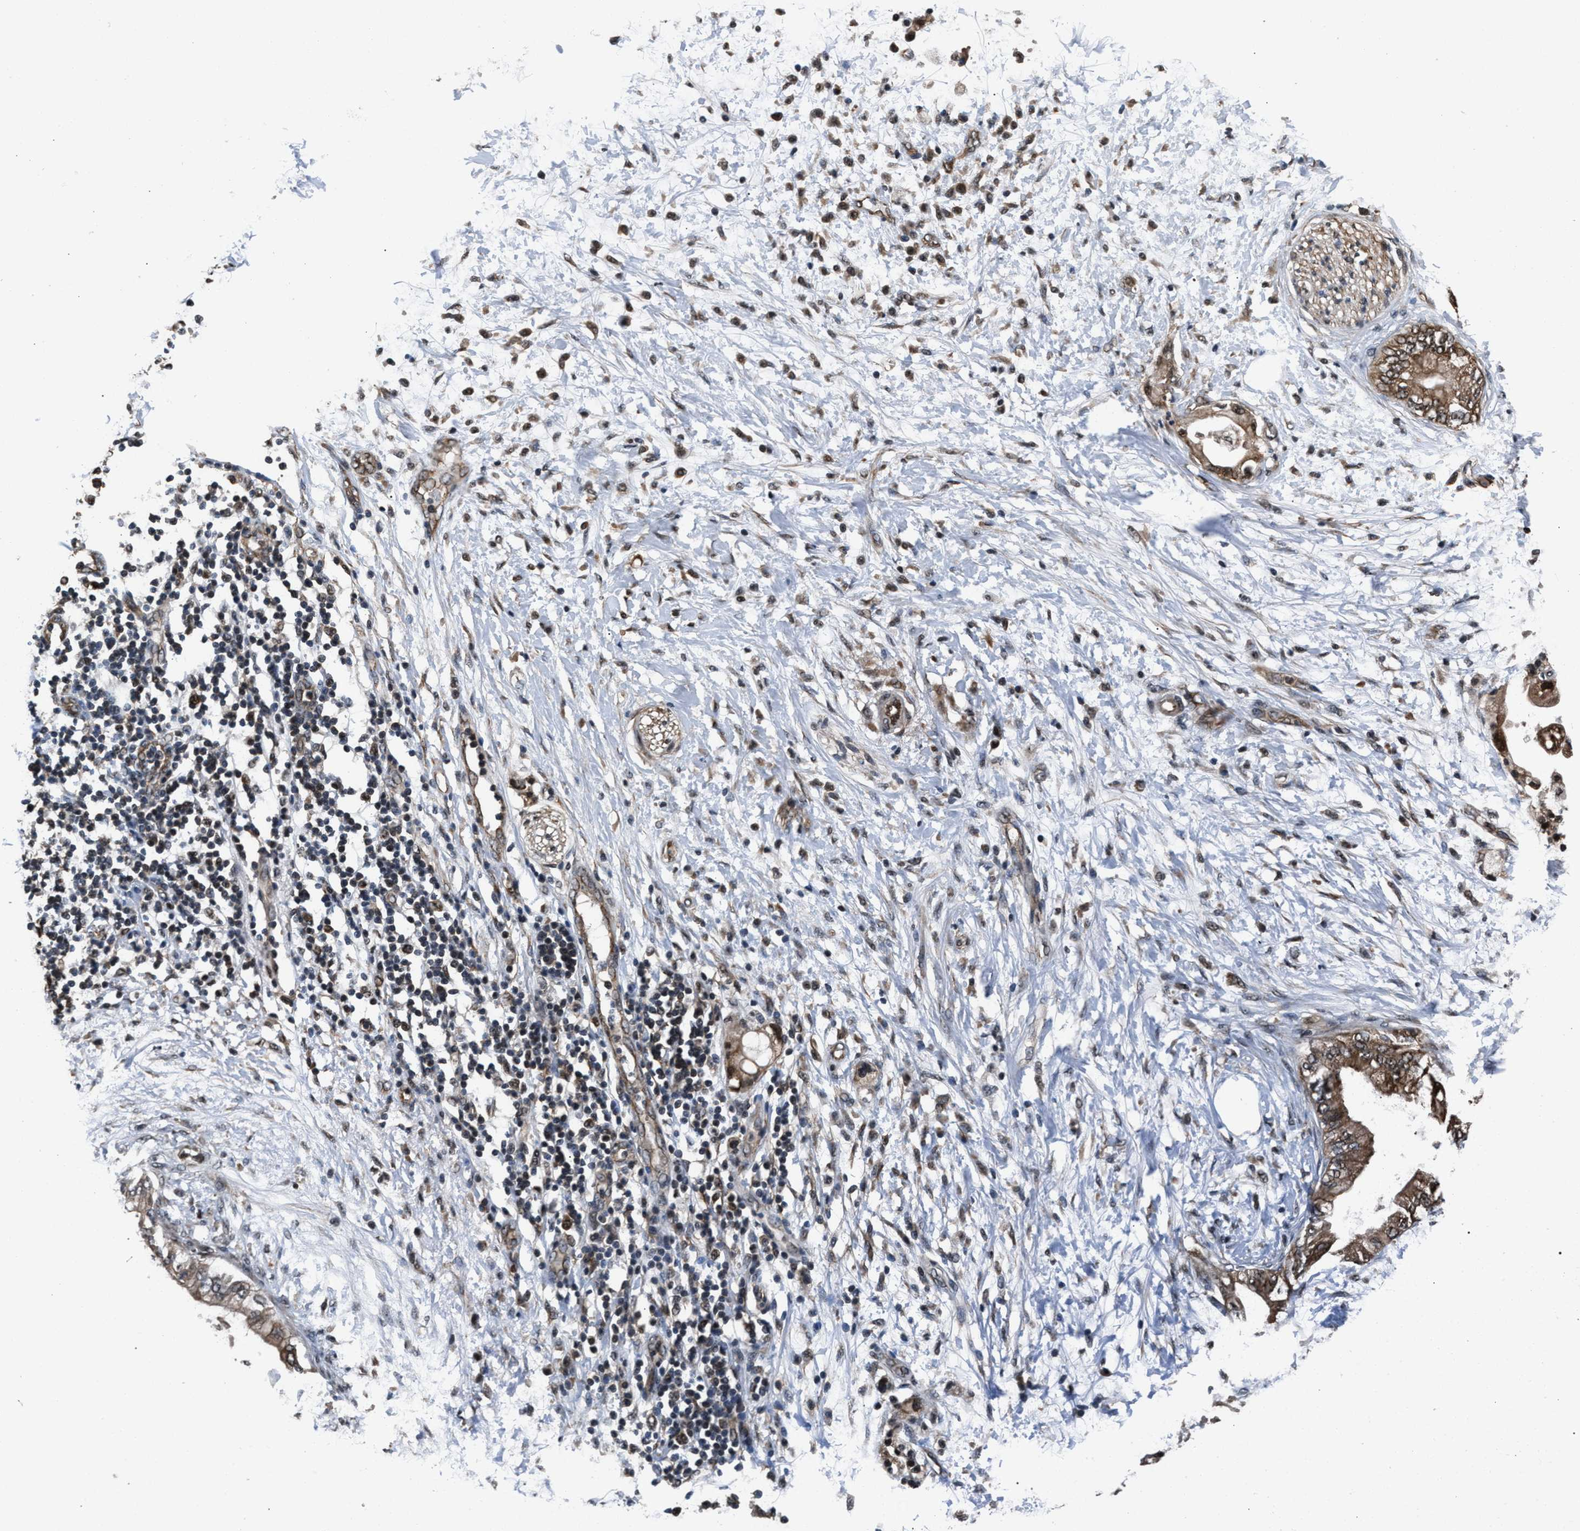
{"staining": {"intensity": "weak", "quantity": ">75%", "location": "nuclear"}, "tissue": "adipose tissue", "cell_type": "Adipocytes", "image_type": "normal", "snomed": [{"axis": "morphology", "description": "Normal tissue, NOS"}, {"axis": "morphology", "description": "Adenocarcinoma, NOS"}, {"axis": "topography", "description": "Duodenum"}, {"axis": "topography", "description": "Peripheral nerve tissue"}], "caption": "A photomicrograph of adipose tissue stained for a protein reveals weak nuclear brown staining in adipocytes. Nuclei are stained in blue.", "gene": "RBM33", "patient": {"sex": "female", "age": 60}}